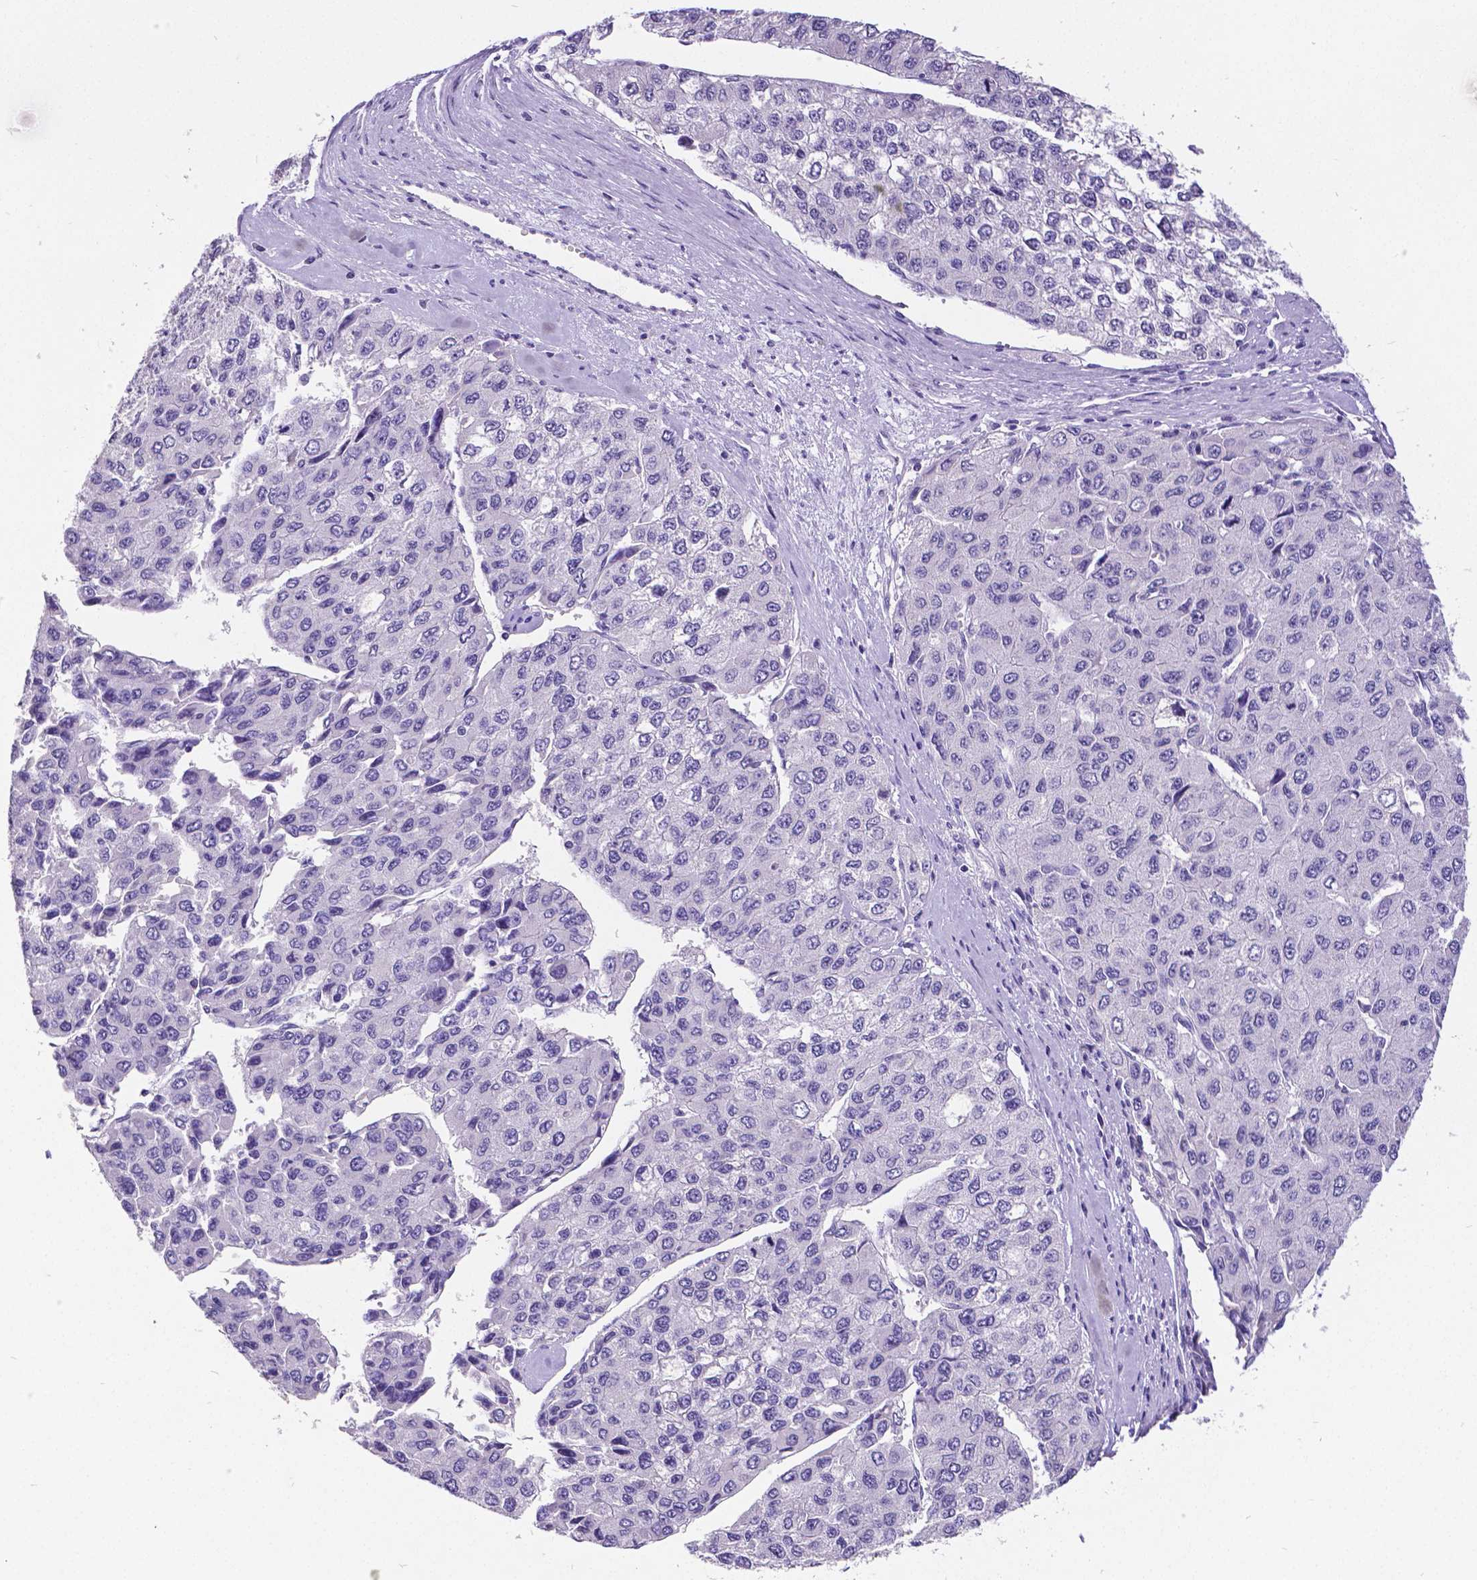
{"staining": {"intensity": "negative", "quantity": "none", "location": "none"}, "tissue": "liver cancer", "cell_type": "Tumor cells", "image_type": "cancer", "snomed": [{"axis": "morphology", "description": "Carcinoma, Hepatocellular, NOS"}, {"axis": "topography", "description": "Liver"}], "caption": "High power microscopy image of an immunohistochemistry photomicrograph of hepatocellular carcinoma (liver), revealing no significant staining in tumor cells.", "gene": "SATB2", "patient": {"sex": "female", "age": 66}}